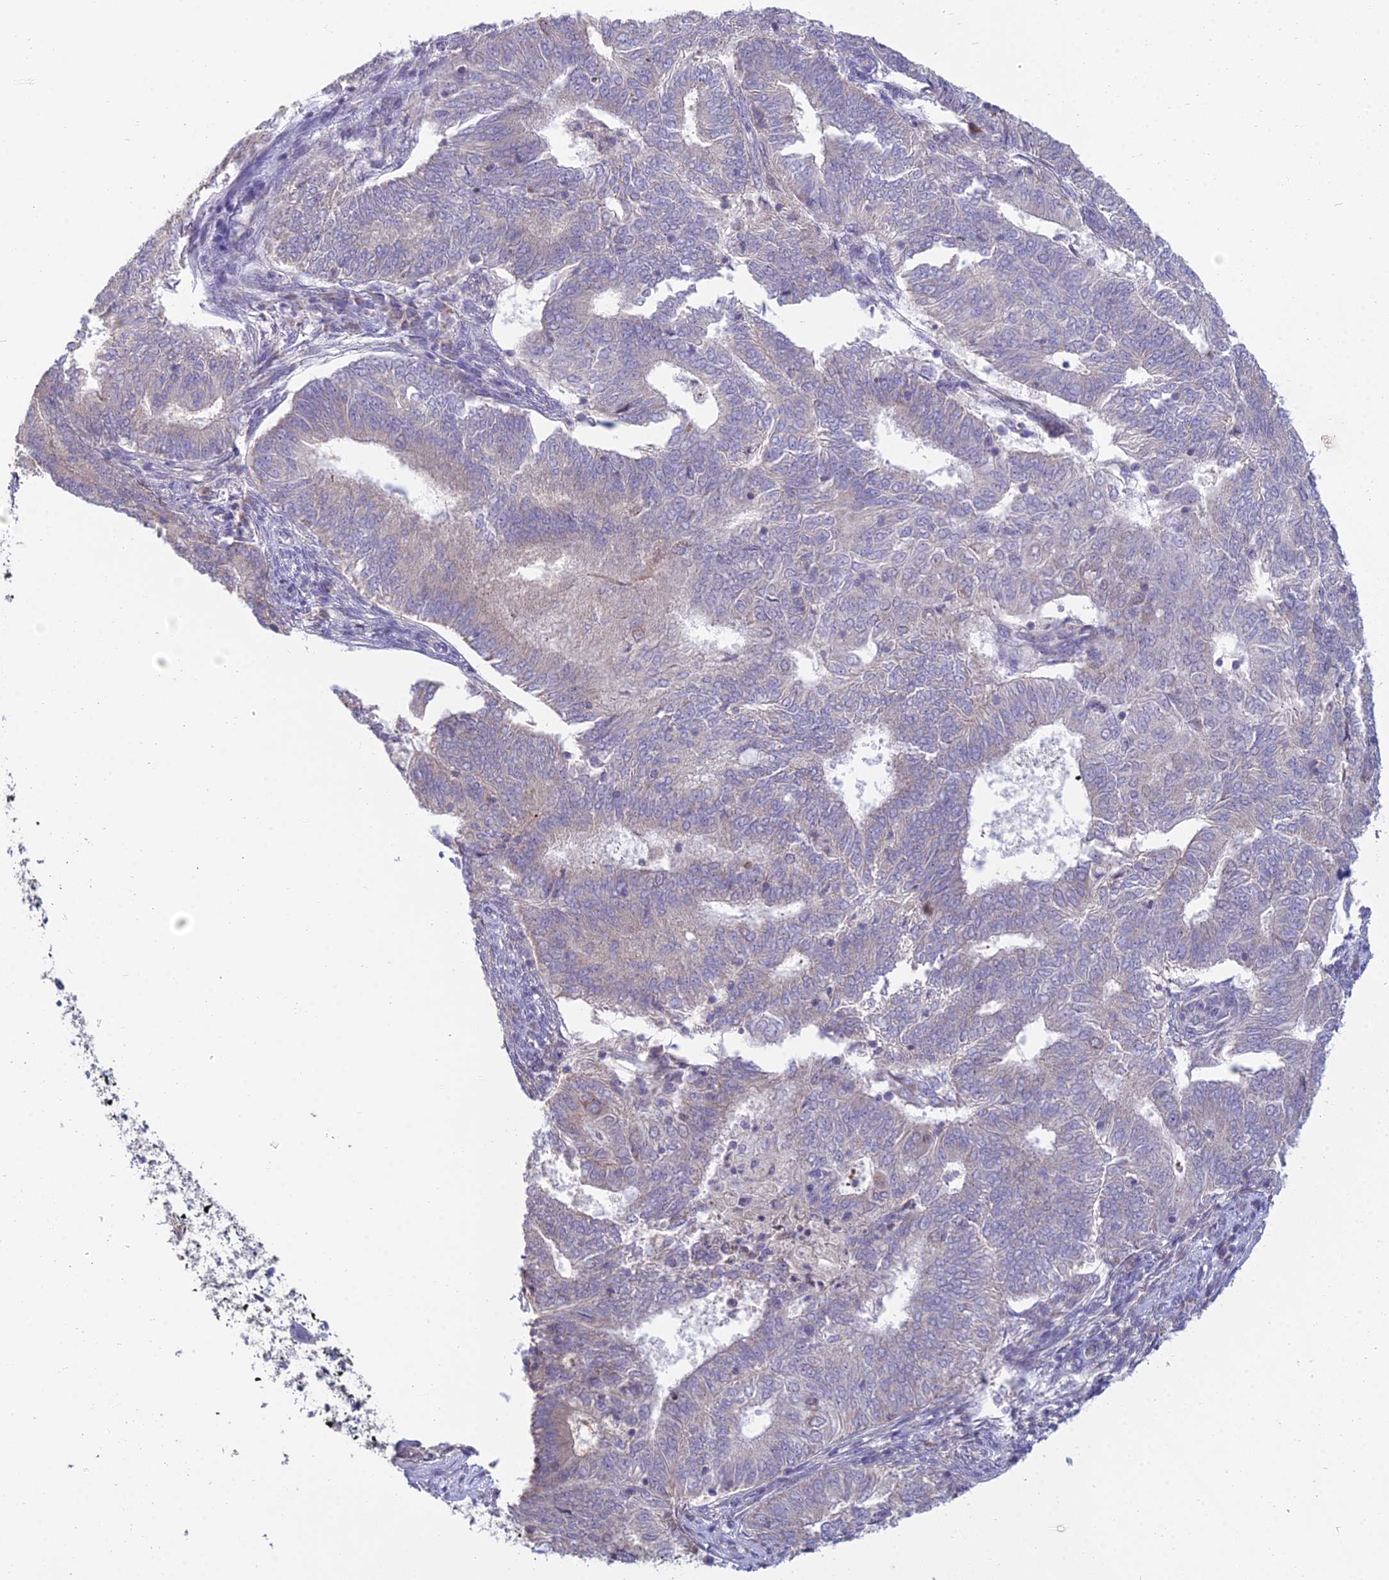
{"staining": {"intensity": "weak", "quantity": "<25%", "location": "cytoplasmic/membranous"}, "tissue": "endometrial cancer", "cell_type": "Tumor cells", "image_type": "cancer", "snomed": [{"axis": "morphology", "description": "Adenocarcinoma, NOS"}, {"axis": "topography", "description": "Endometrium"}], "caption": "The image reveals no staining of tumor cells in endometrial adenocarcinoma.", "gene": "CFAP206", "patient": {"sex": "female", "age": 62}}